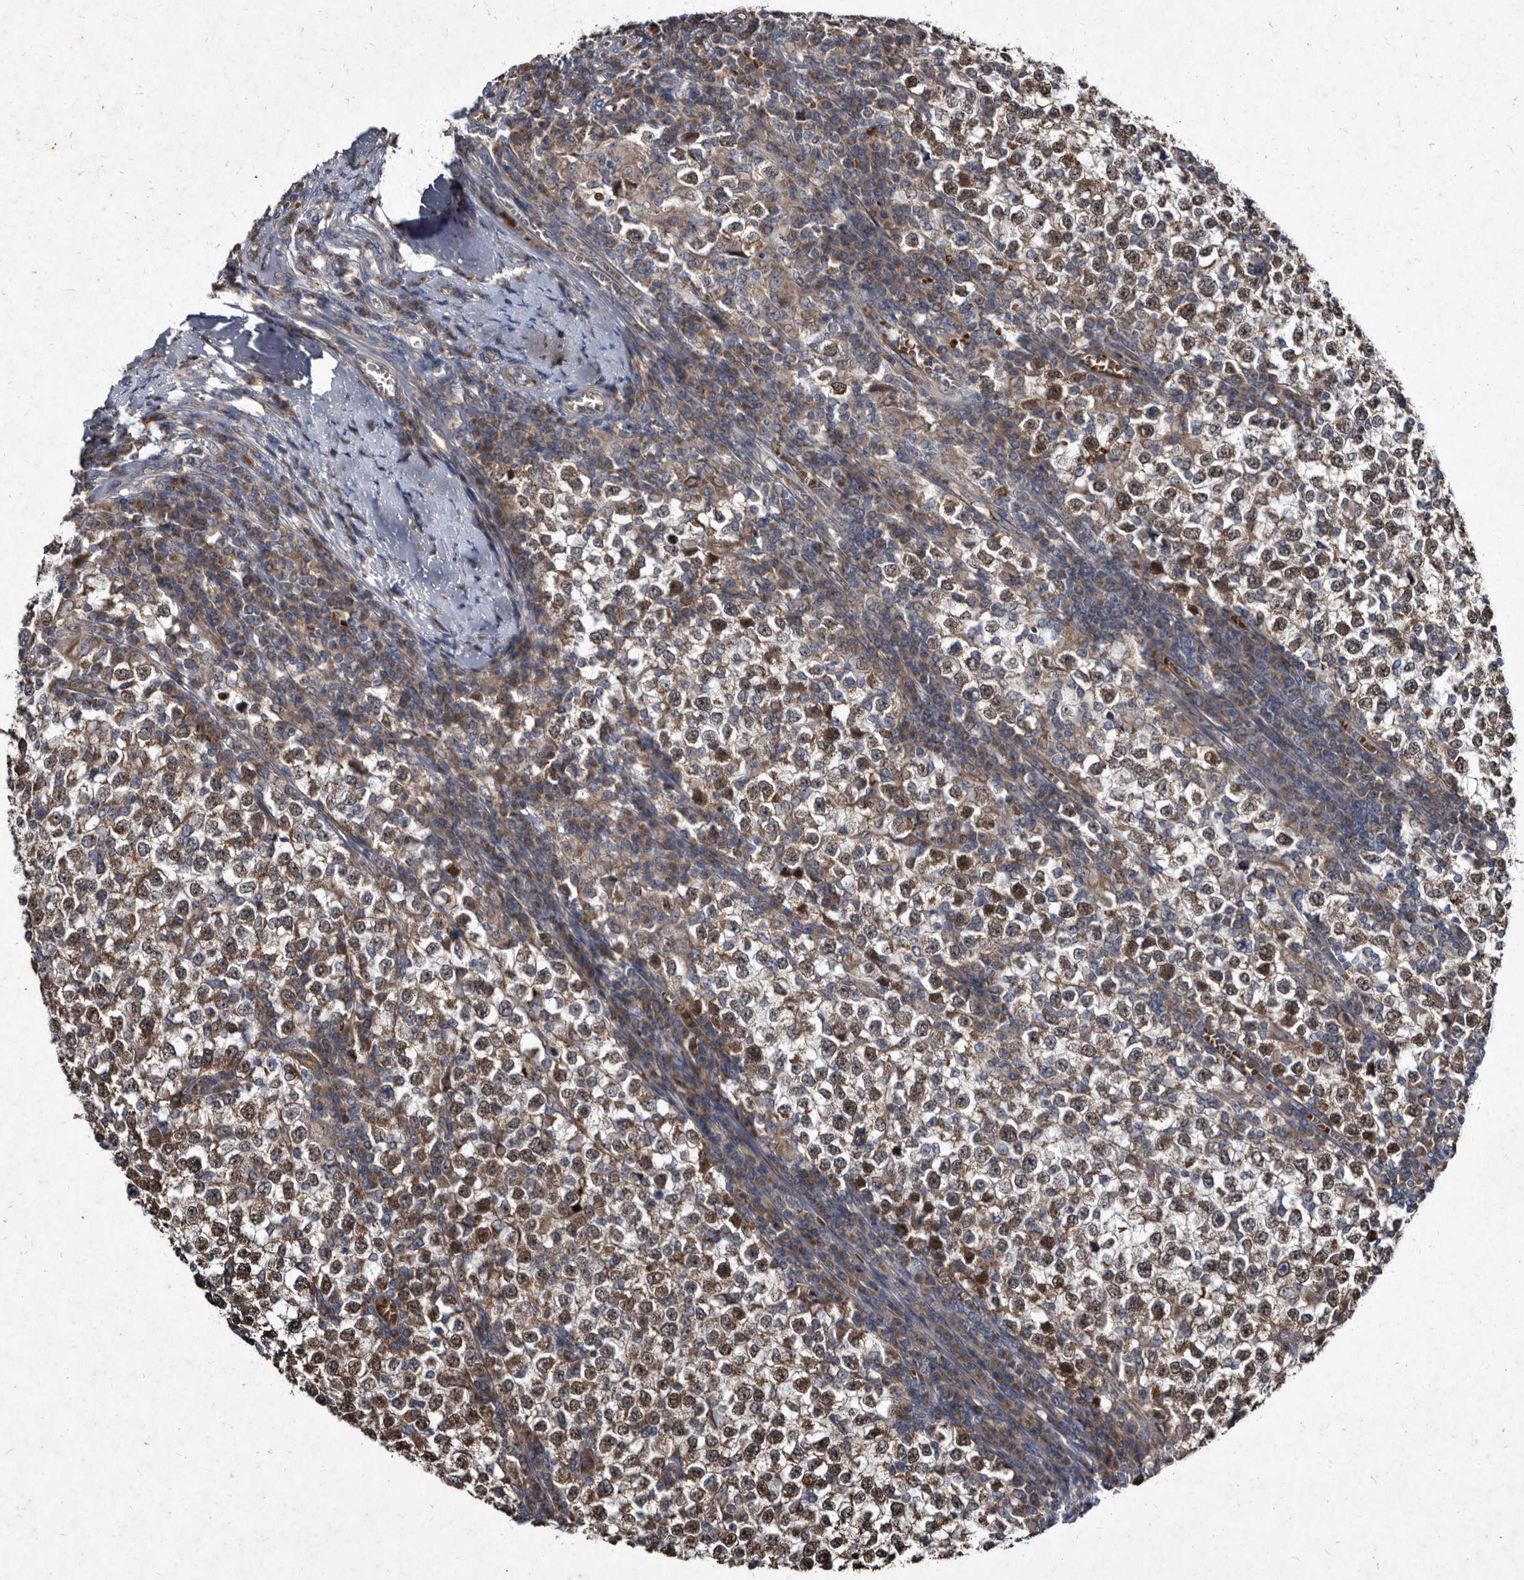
{"staining": {"intensity": "weak", "quantity": ">75%", "location": "cytoplasmic/membranous,nuclear"}, "tissue": "testis cancer", "cell_type": "Tumor cells", "image_type": "cancer", "snomed": [{"axis": "morphology", "description": "Seminoma, NOS"}, {"axis": "topography", "description": "Testis"}], "caption": "Human testis seminoma stained for a protein (brown) shows weak cytoplasmic/membranous and nuclear positive staining in about >75% of tumor cells.", "gene": "YPEL3", "patient": {"sex": "male", "age": 65}}